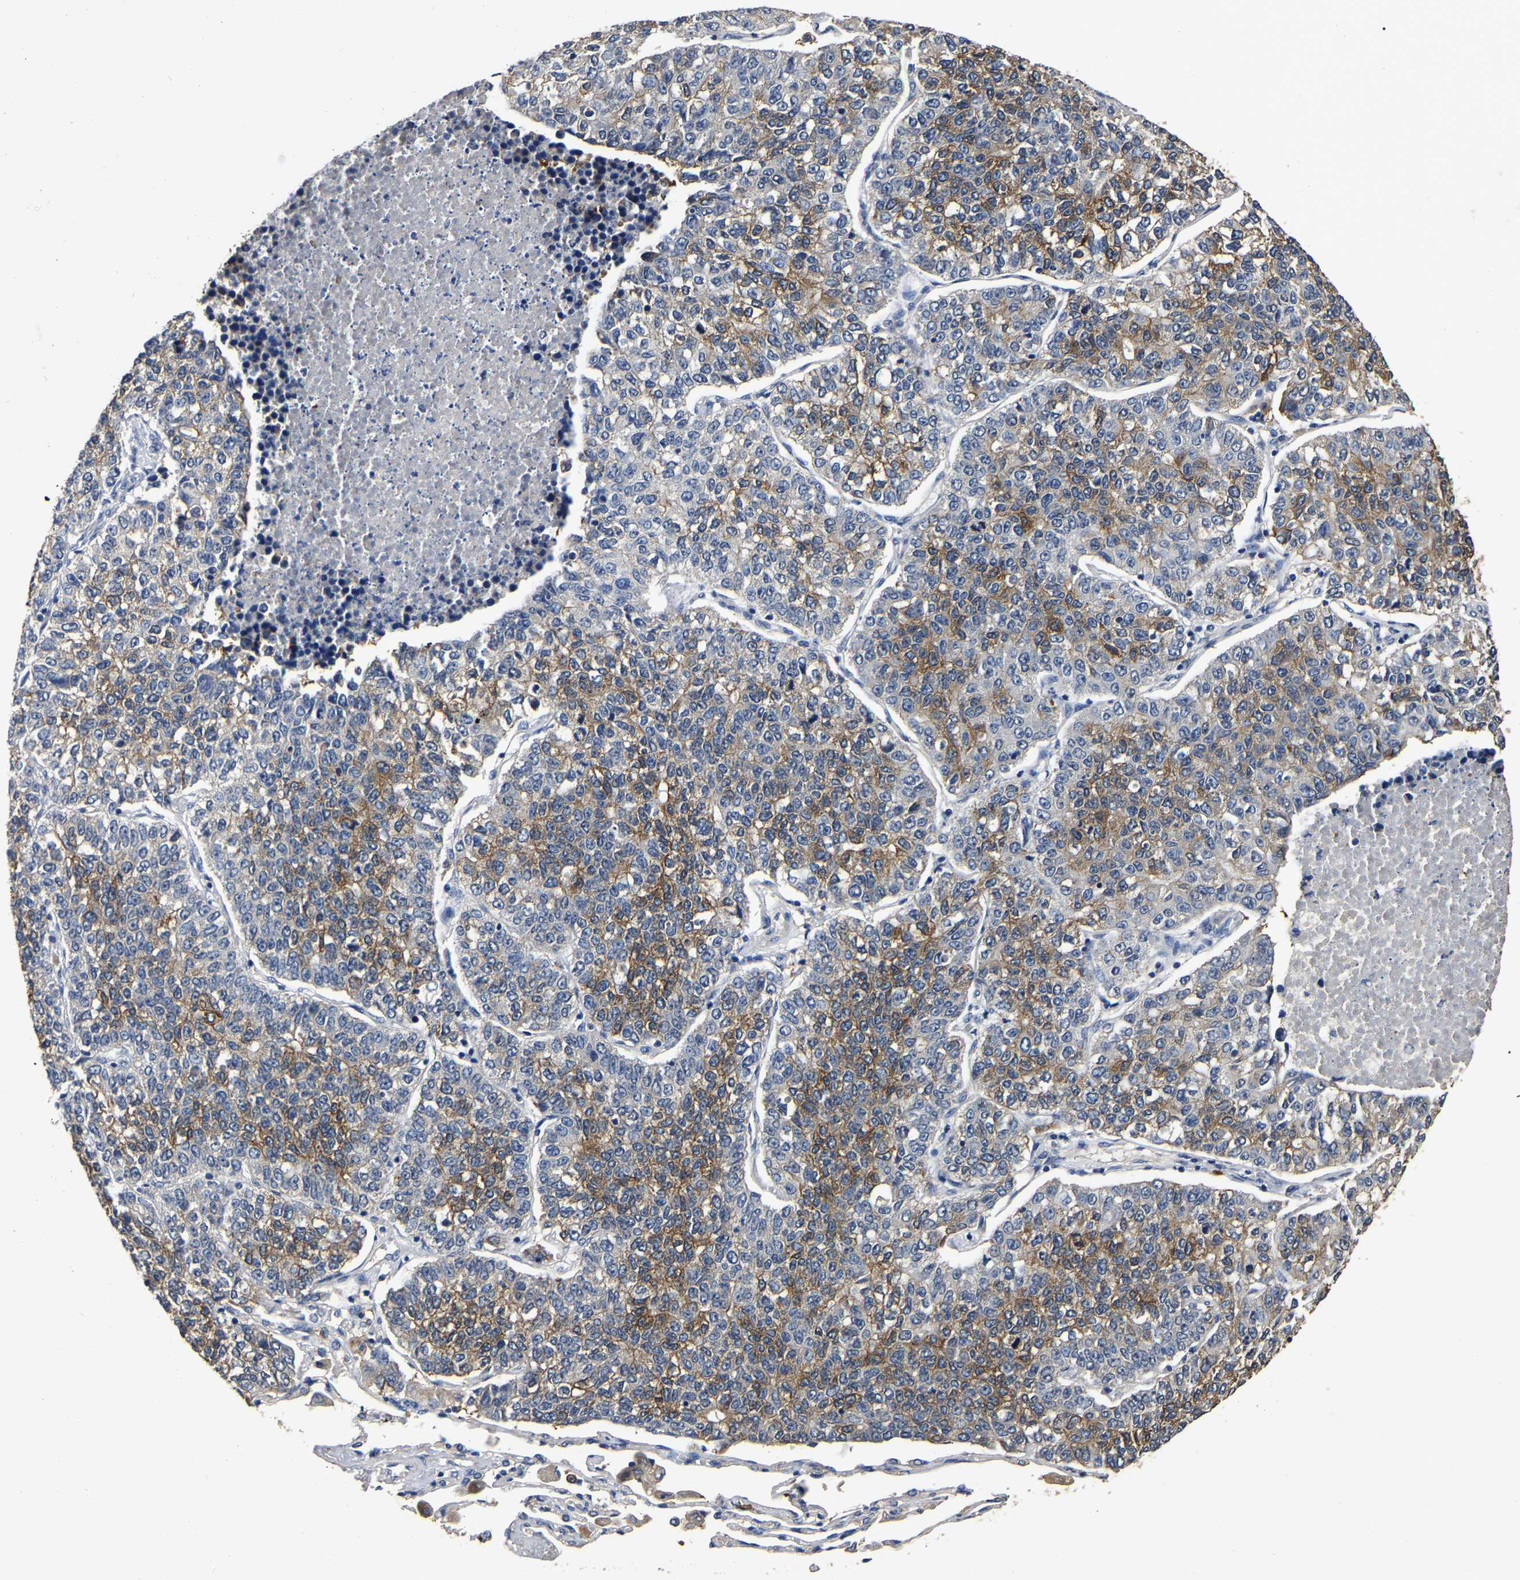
{"staining": {"intensity": "moderate", "quantity": ">75%", "location": "cytoplasmic/membranous"}, "tissue": "lung cancer", "cell_type": "Tumor cells", "image_type": "cancer", "snomed": [{"axis": "morphology", "description": "Adenocarcinoma, NOS"}, {"axis": "topography", "description": "Lung"}], "caption": "A photomicrograph of human adenocarcinoma (lung) stained for a protein displays moderate cytoplasmic/membranous brown staining in tumor cells.", "gene": "STK32C", "patient": {"sex": "male", "age": 49}}